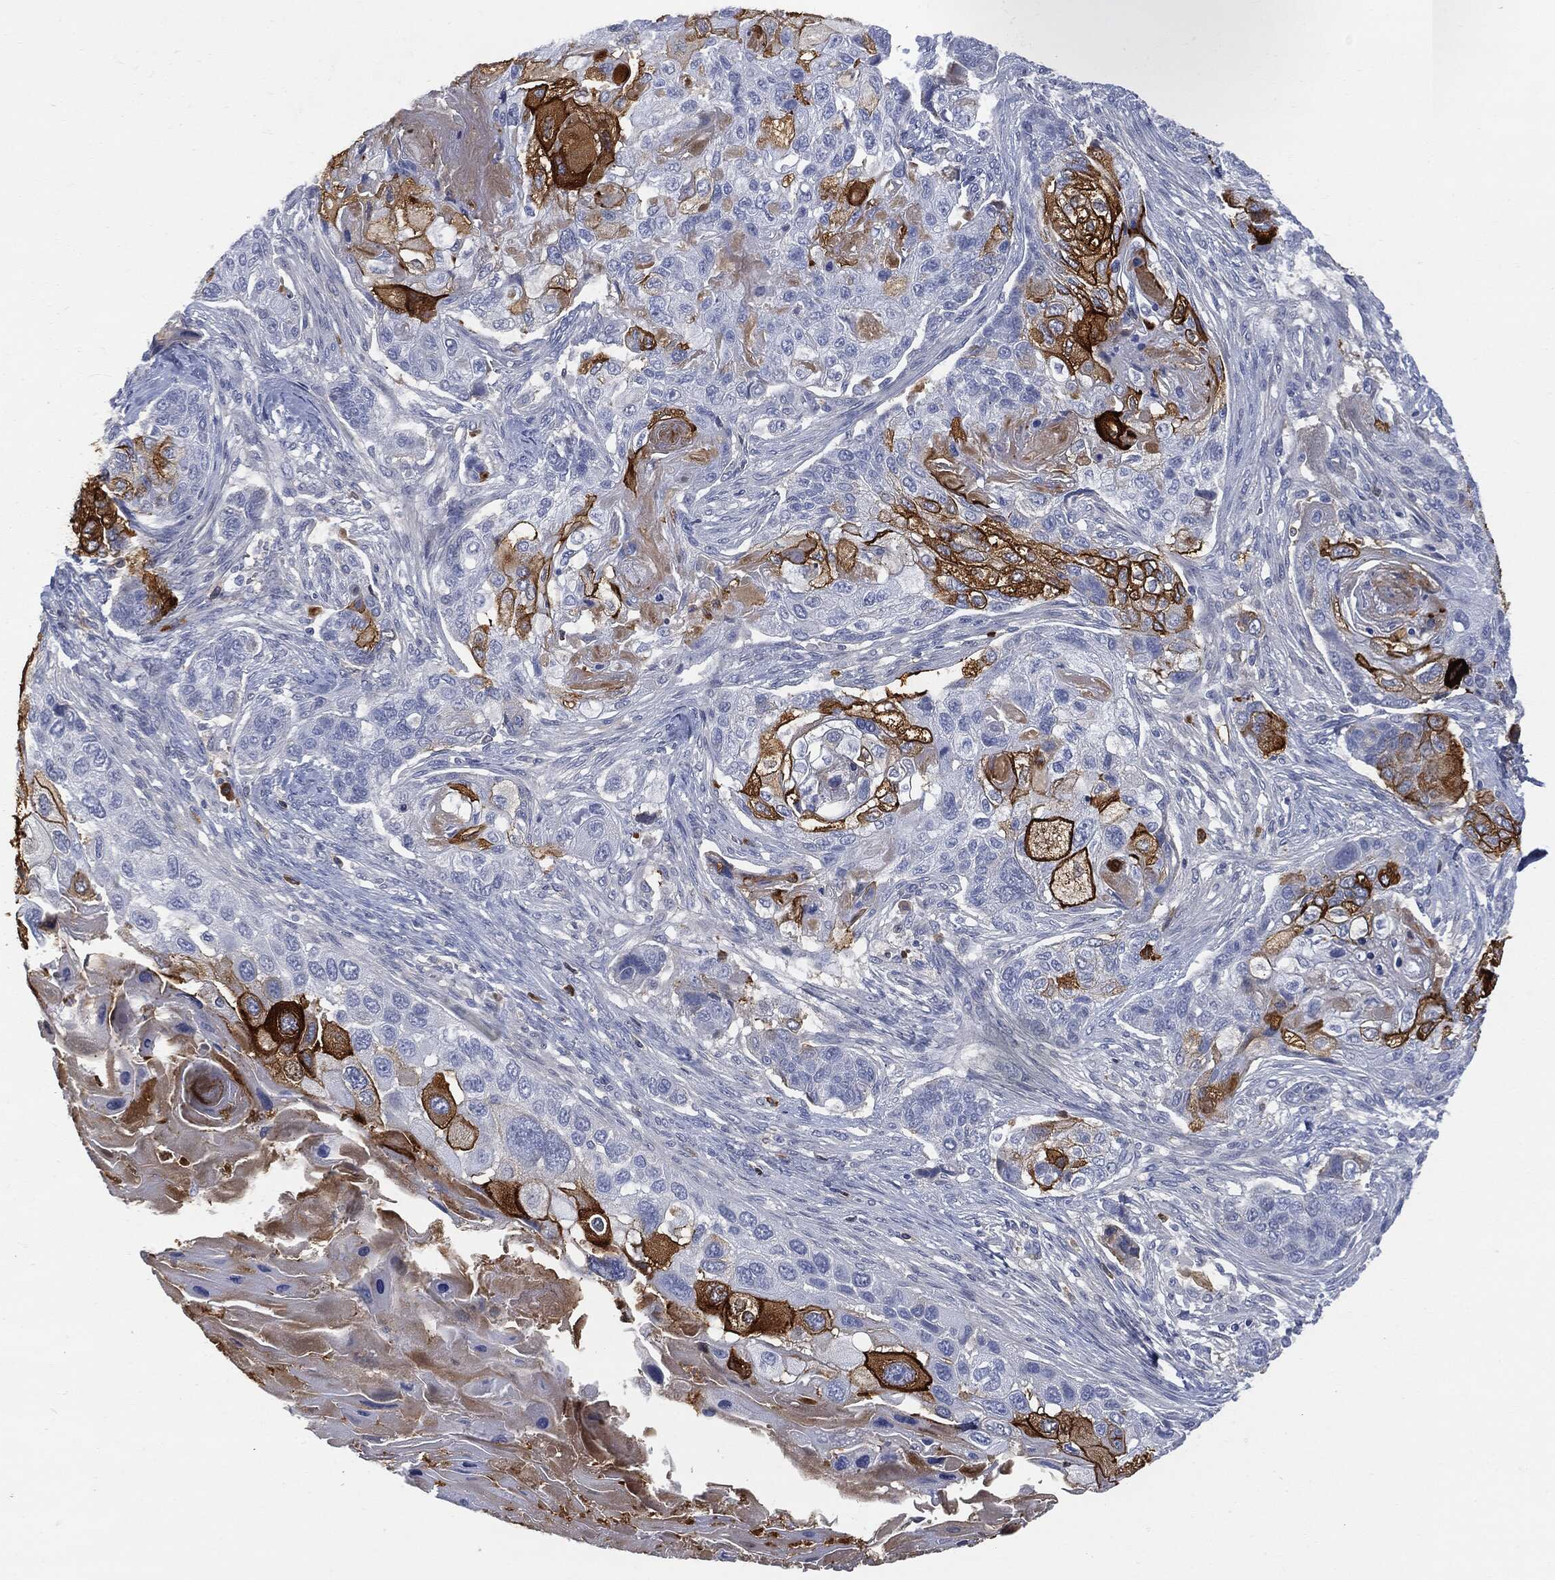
{"staining": {"intensity": "strong", "quantity": "<25%", "location": "cytoplasmic/membranous"}, "tissue": "lung cancer", "cell_type": "Tumor cells", "image_type": "cancer", "snomed": [{"axis": "morphology", "description": "Normal tissue, NOS"}, {"axis": "morphology", "description": "Squamous cell carcinoma, NOS"}, {"axis": "topography", "description": "Bronchus"}, {"axis": "topography", "description": "Lung"}], "caption": "Approximately <25% of tumor cells in human lung cancer exhibit strong cytoplasmic/membranous protein positivity as visualized by brown immunohistochemical staining.", "gene": "BTK", "patient": {"sex": "male", "age": 69}}